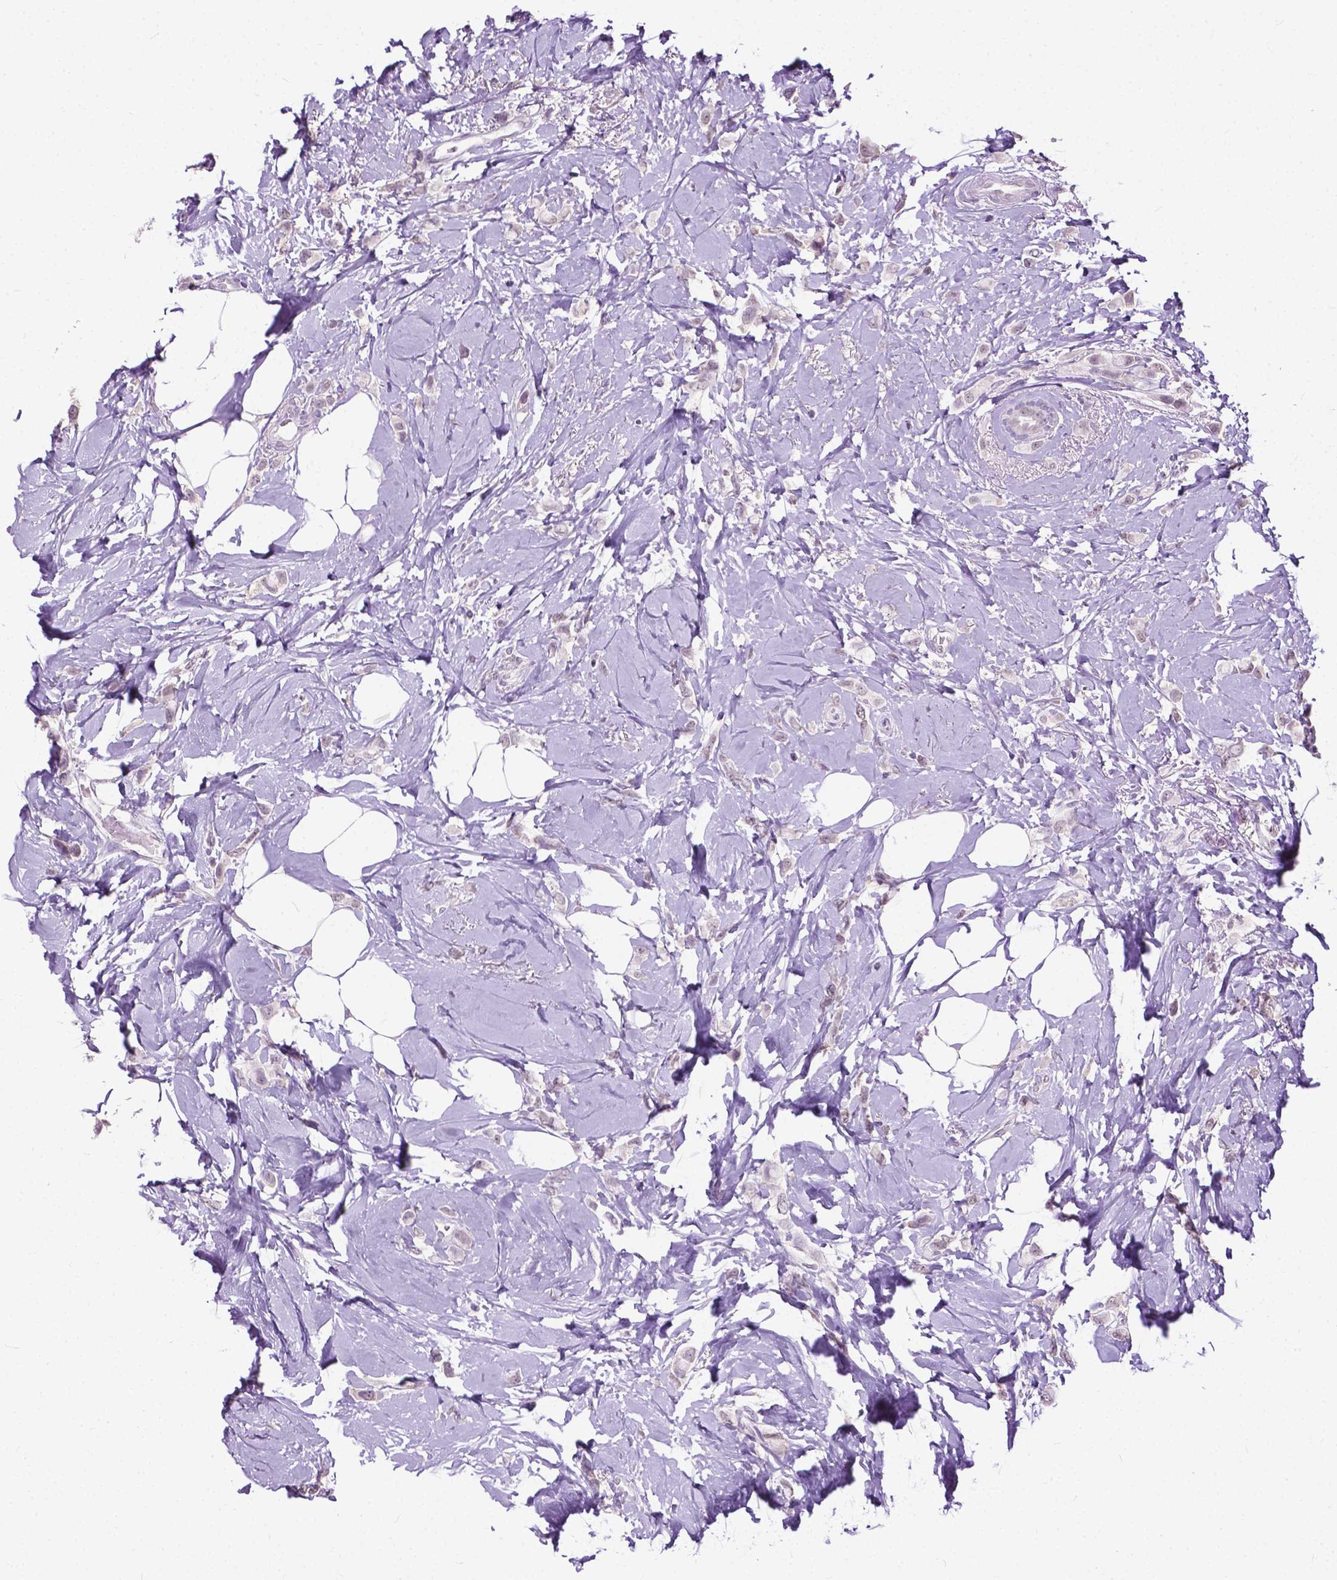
{"staining": {"intensity": "negative", "quantity": "none", "location": "none"}, "tissue": "breast cancer", "cell_type": "Tumor cells", "image_type": "cancer", "snomed": [{"axis": "morphology", "description": "Lobular carcinoma"}, {"axis": "topography", "description": "Breast"}], "caption": "Photomicrograph shows no protein expression in tumor cells of breast cancer (lobular carcinoma) tissue.", "gene": "GPR37L1", "patient": {"sex": "female", "age": 66}}